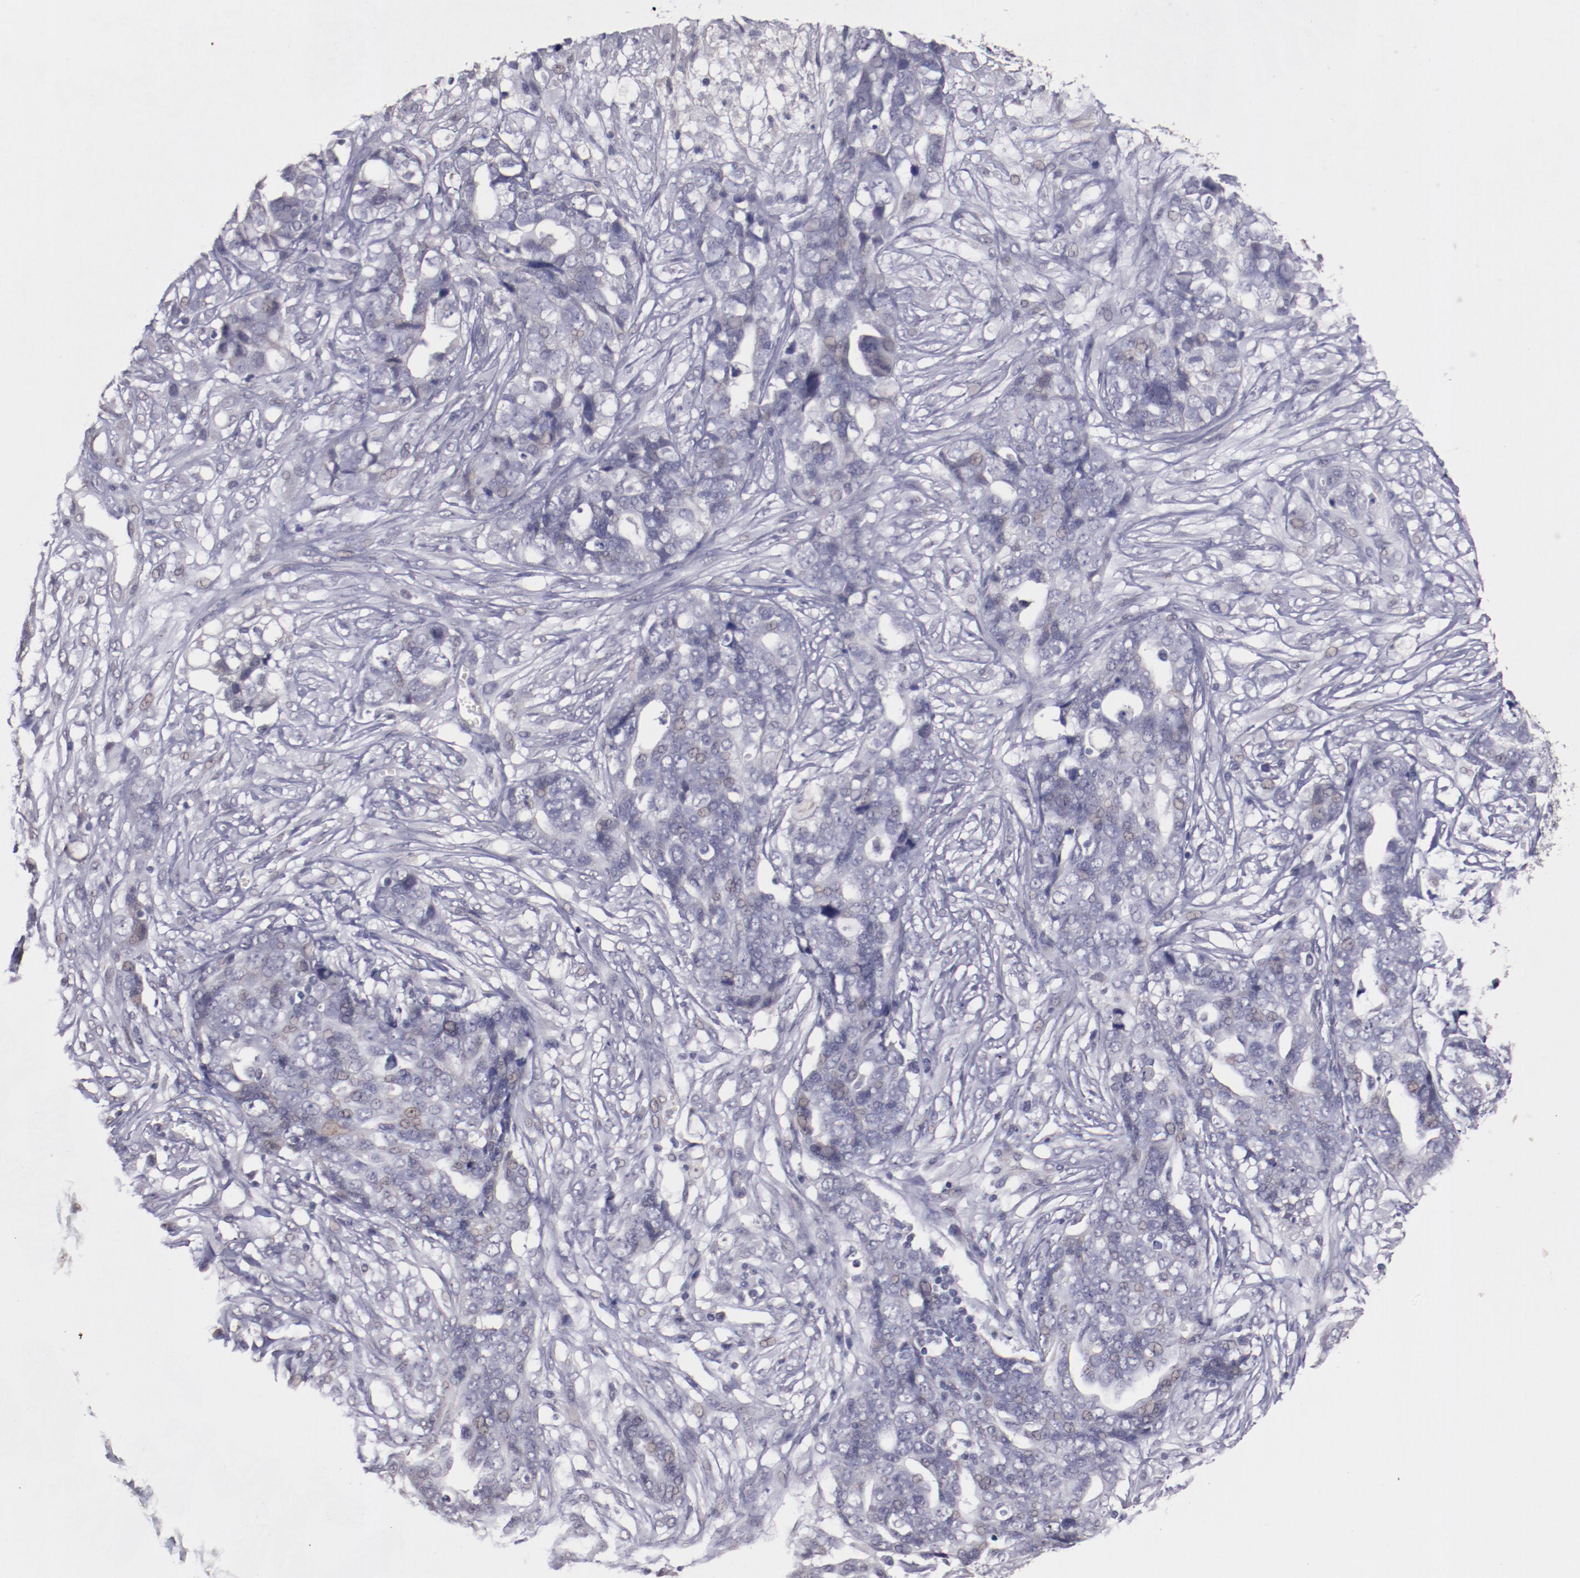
{"staining": {"intensity": "weak", "quantity": "<25%", "location": "nuclear"}, "tissue": "ovarian cancer", "cell_type": "Tumor cells", "image_type": "cancer", "snomed": [{"axis": "morphology", "description": "Normal tissue, NOS"}, {"axis": "morphology", "description": "Cystadenocarcinoma, serous, NOS"}, {"axis": "topography", "description": "Fallopian tube"}, {"axis": "topography", "description": "Ovary"}], "caption": "DAB immunohistochemical staining of ovarian cancer displays no significant expression in tumor cells.", "gene": "NRXN3", "patient": {"sex": "female", "age": 56}}